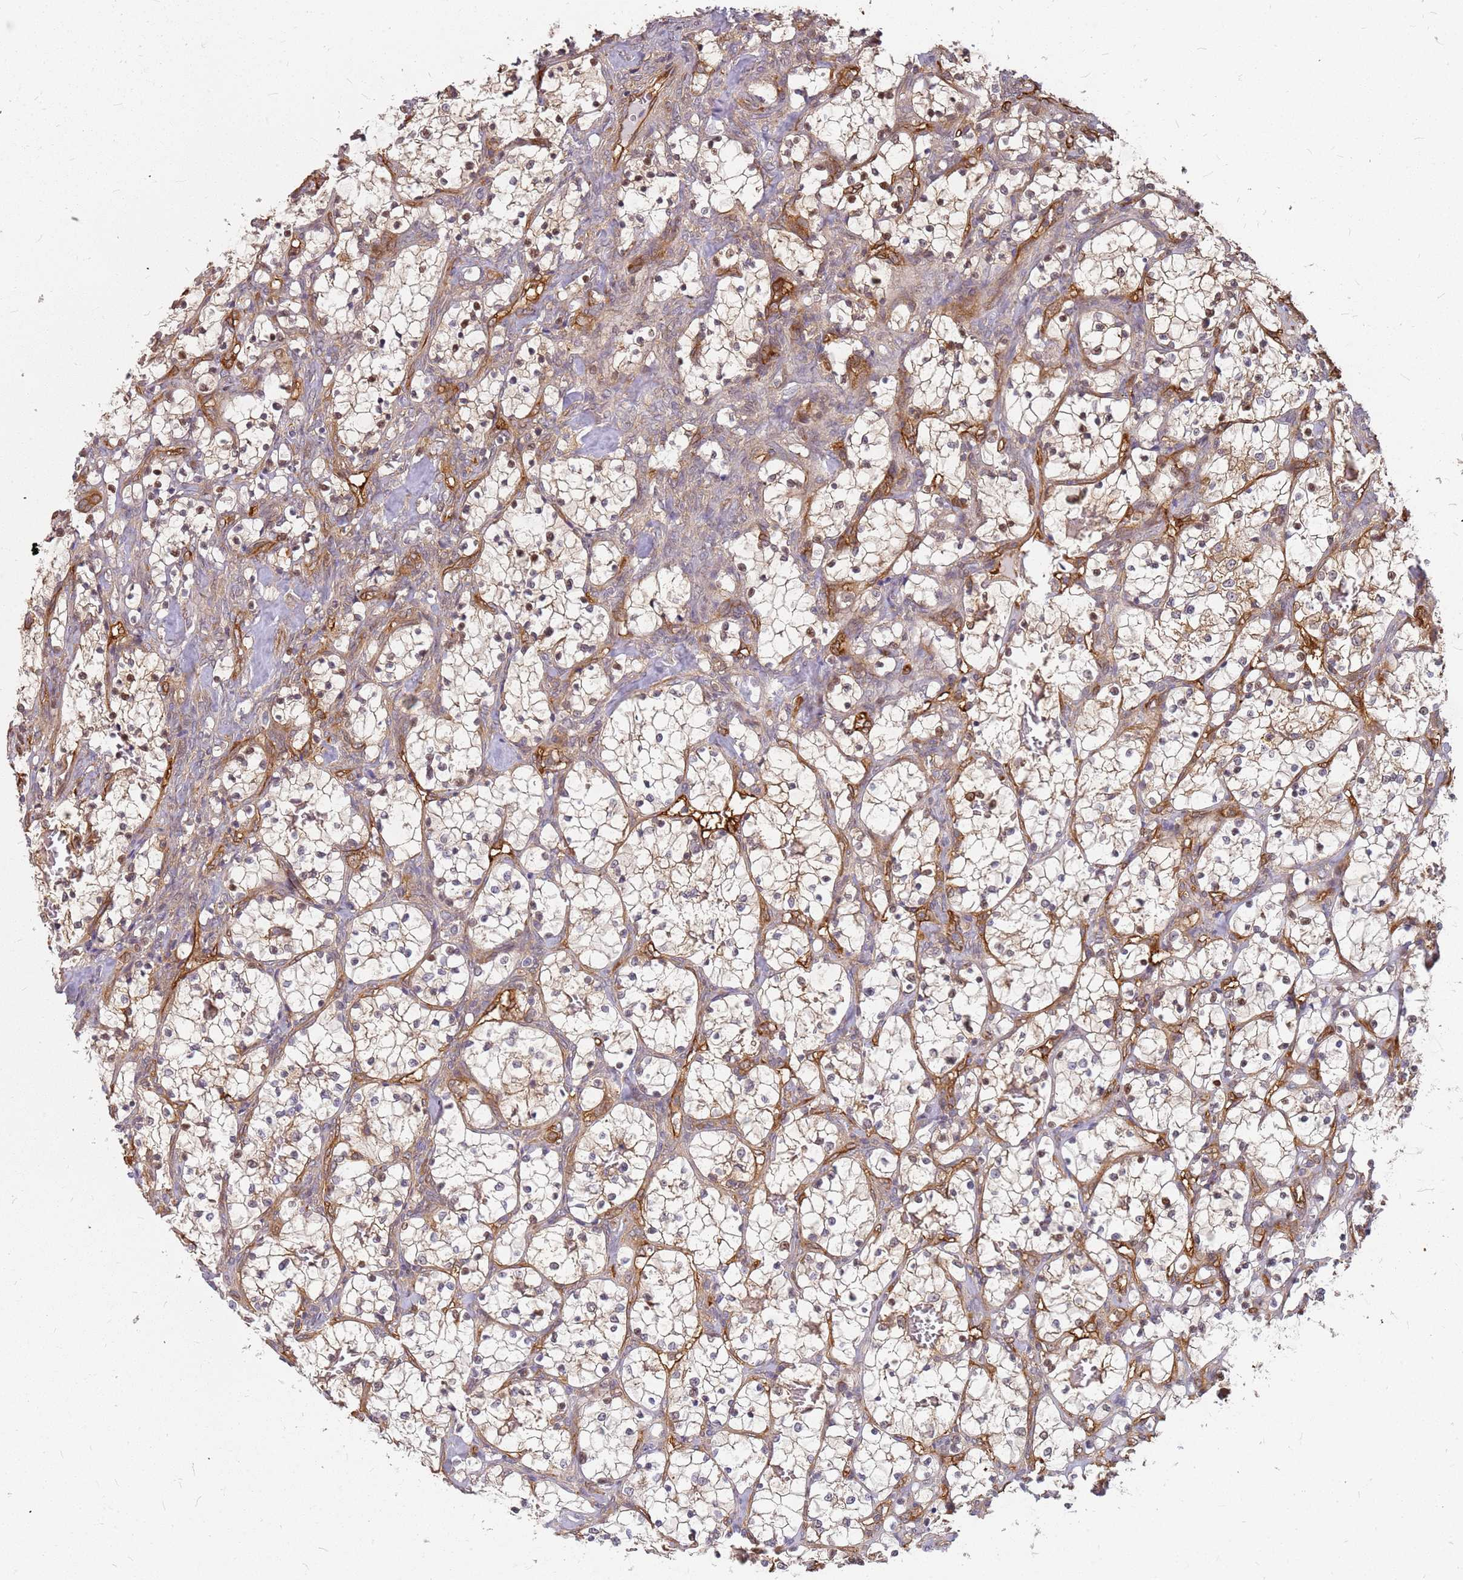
{"staining": {"intensity": "weak", "quantity": ">75%", "location": "cytoplasmic/membranous"}, "tissue": "renal cancer", "cell_type": "Tumor cells", "image_type": "cancer", "snomed": [{"axis": "morphology", "description": "Adenocarcinoma, NOS"}, {"axis": "topography", "description": "Kidney"}], "caption": "Immunohistochemical staining of renal cancer (adenocarcinoma) reveals low levels of weak cytoplasmic/membranous positivity in approximately >75% of tumor cells.", "gene": "HDX", "patient": {"sex": "female", "age": 69}}